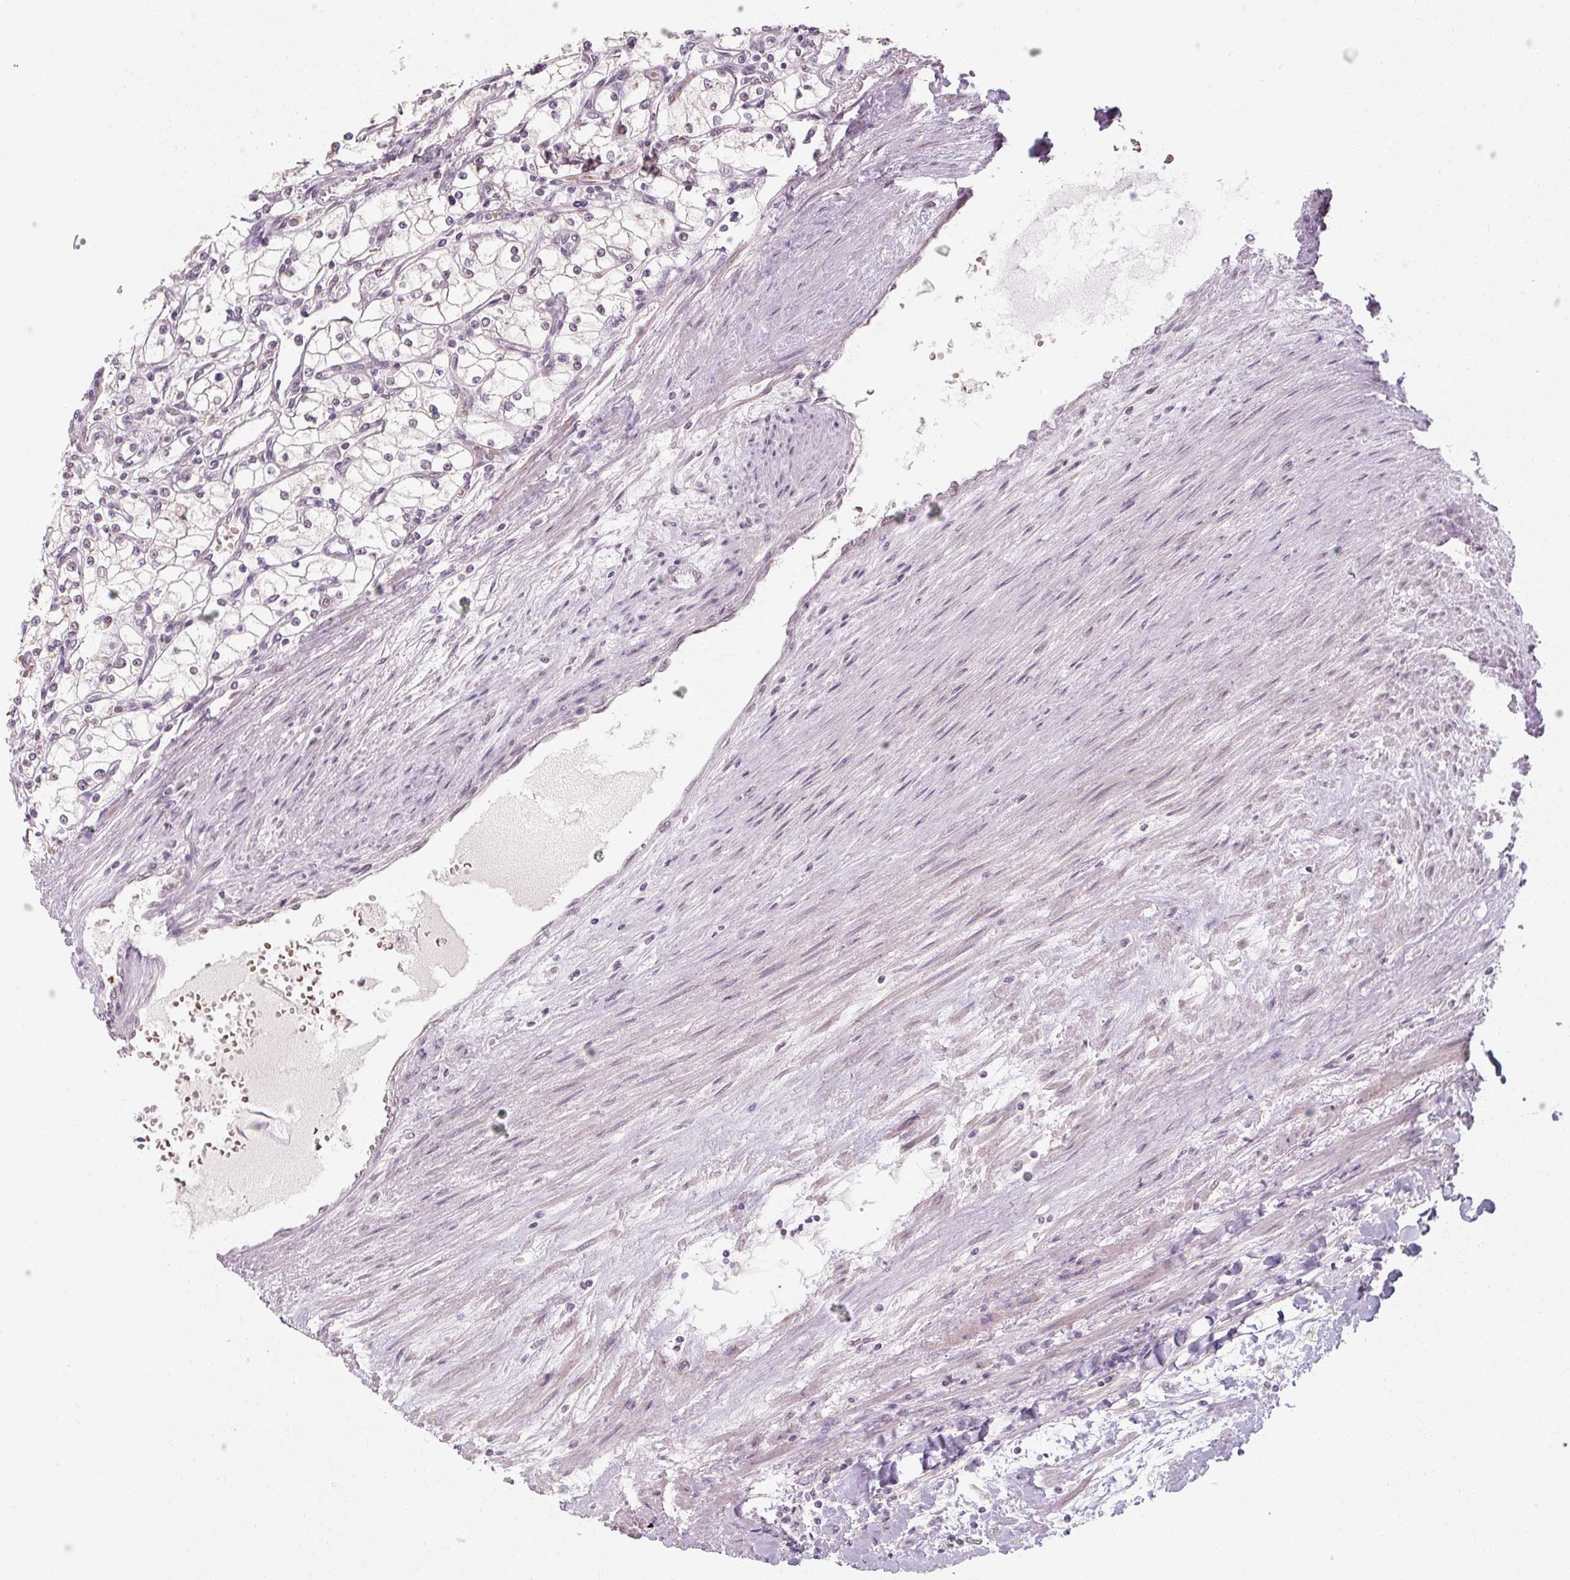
{"staining": {"intensity": "negative", "quantity": "none", "location": "none"}, "tissue": "renal cancer", "cell_type": "Tumor cells", "image_type": "cancer", "snomed": [{"axis": "morphology", "description": "Adenocarcinoma, NOS"}, {"axis": "topography", "description": "Kidney"}], "caption": "Renal cancer stained for a protein using IHC exhibits no staining tumor cells.", "gene": "ZFTRAF1", "patient": {"sex": "male", "age": 80}}